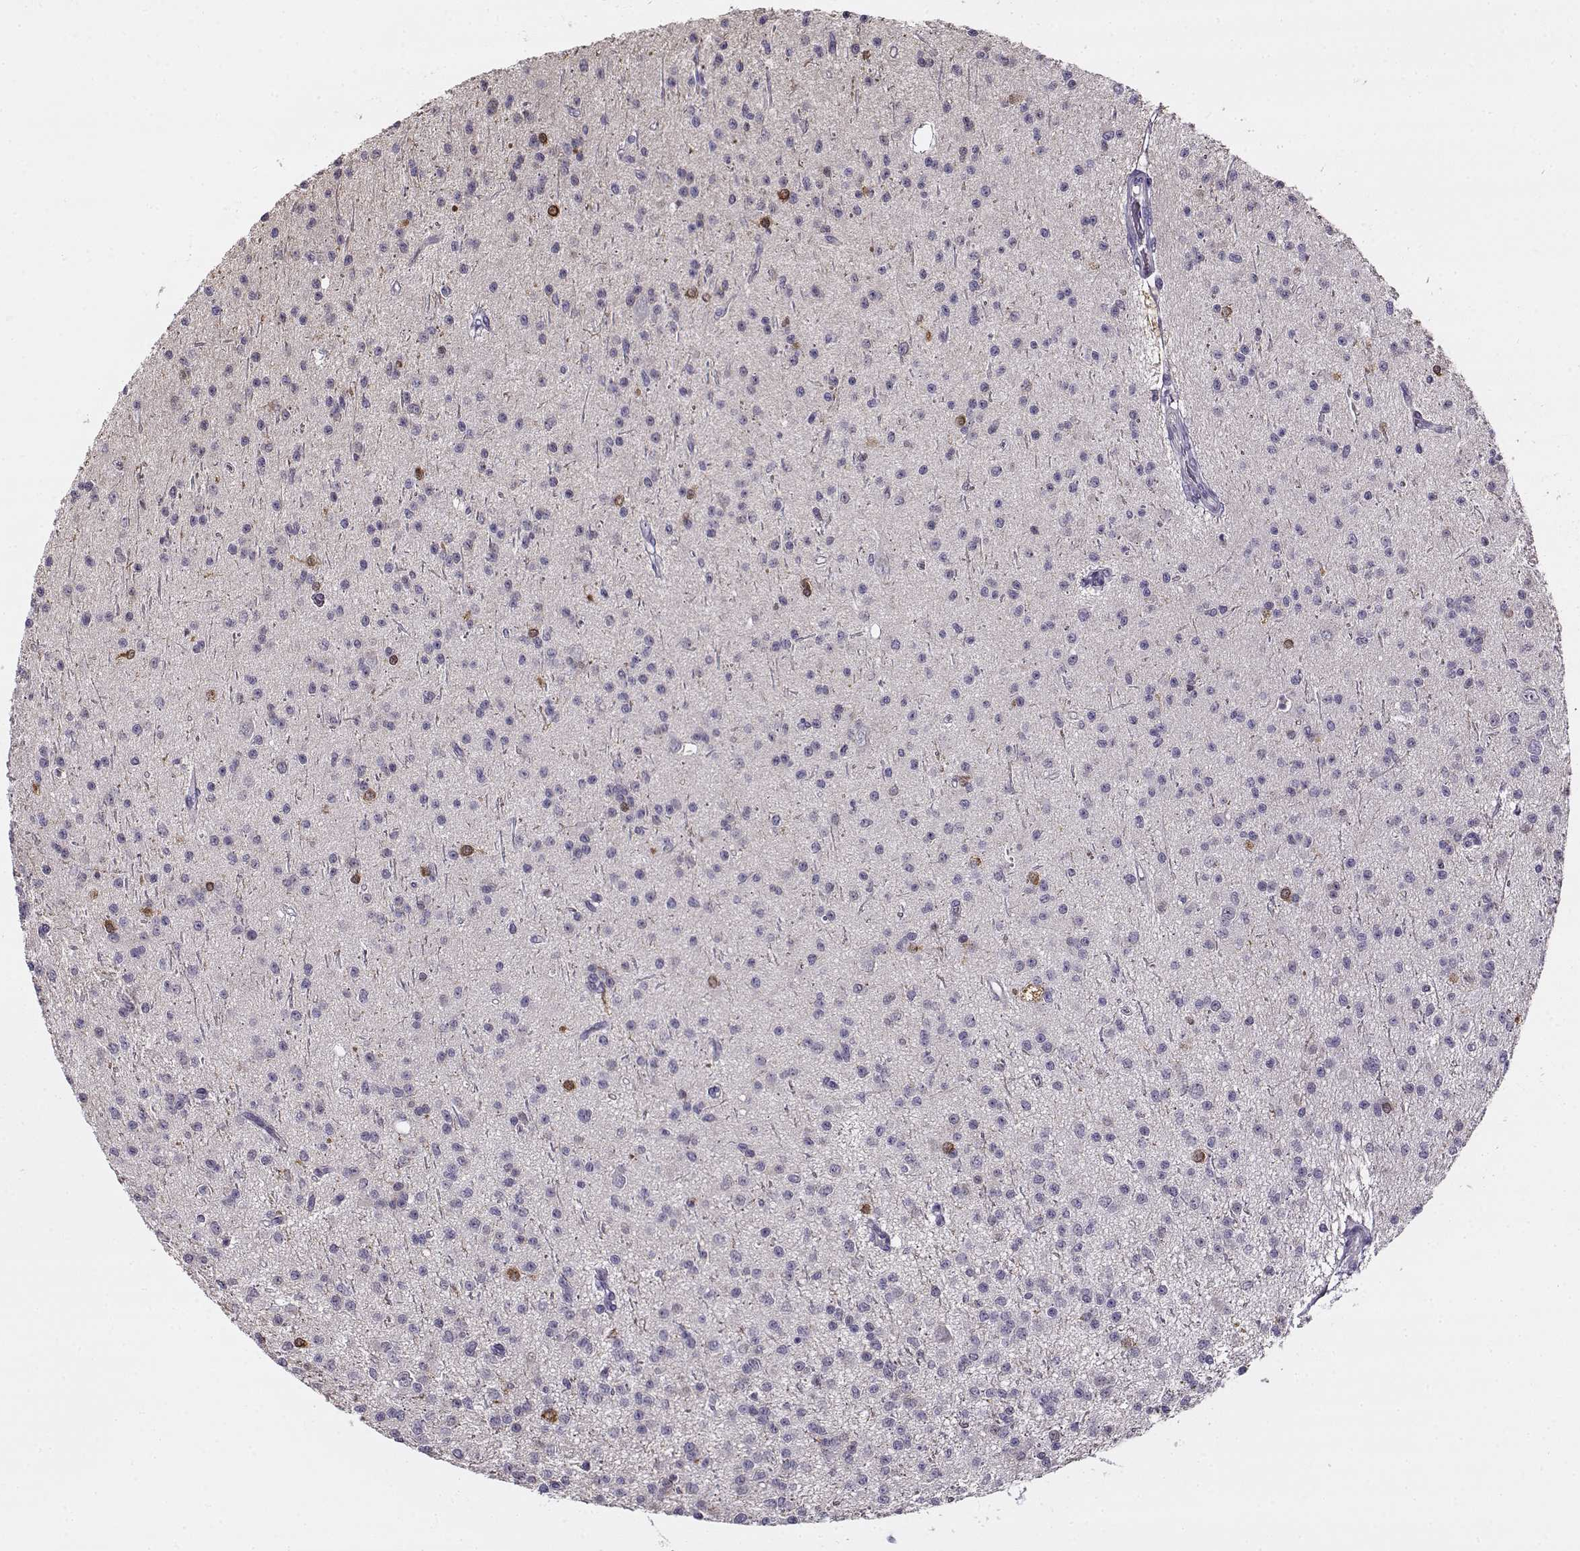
{"staining": {"intensity": "negative", "quantity": "none", "location": "none"}, "tissue": "glioma", "cell_type": "Tumor cells", "image_type": "cancer", "snomed": [{"axis": "morphology", "description": "Glioma, malignant, Low grade"}, {"axis": "topography", "description": "Brain"}], "caption": "Tumor cells show no significant protein expression in glioma.", "gene": "UCP3", "patient": {"sex": "male", "age": 27}}